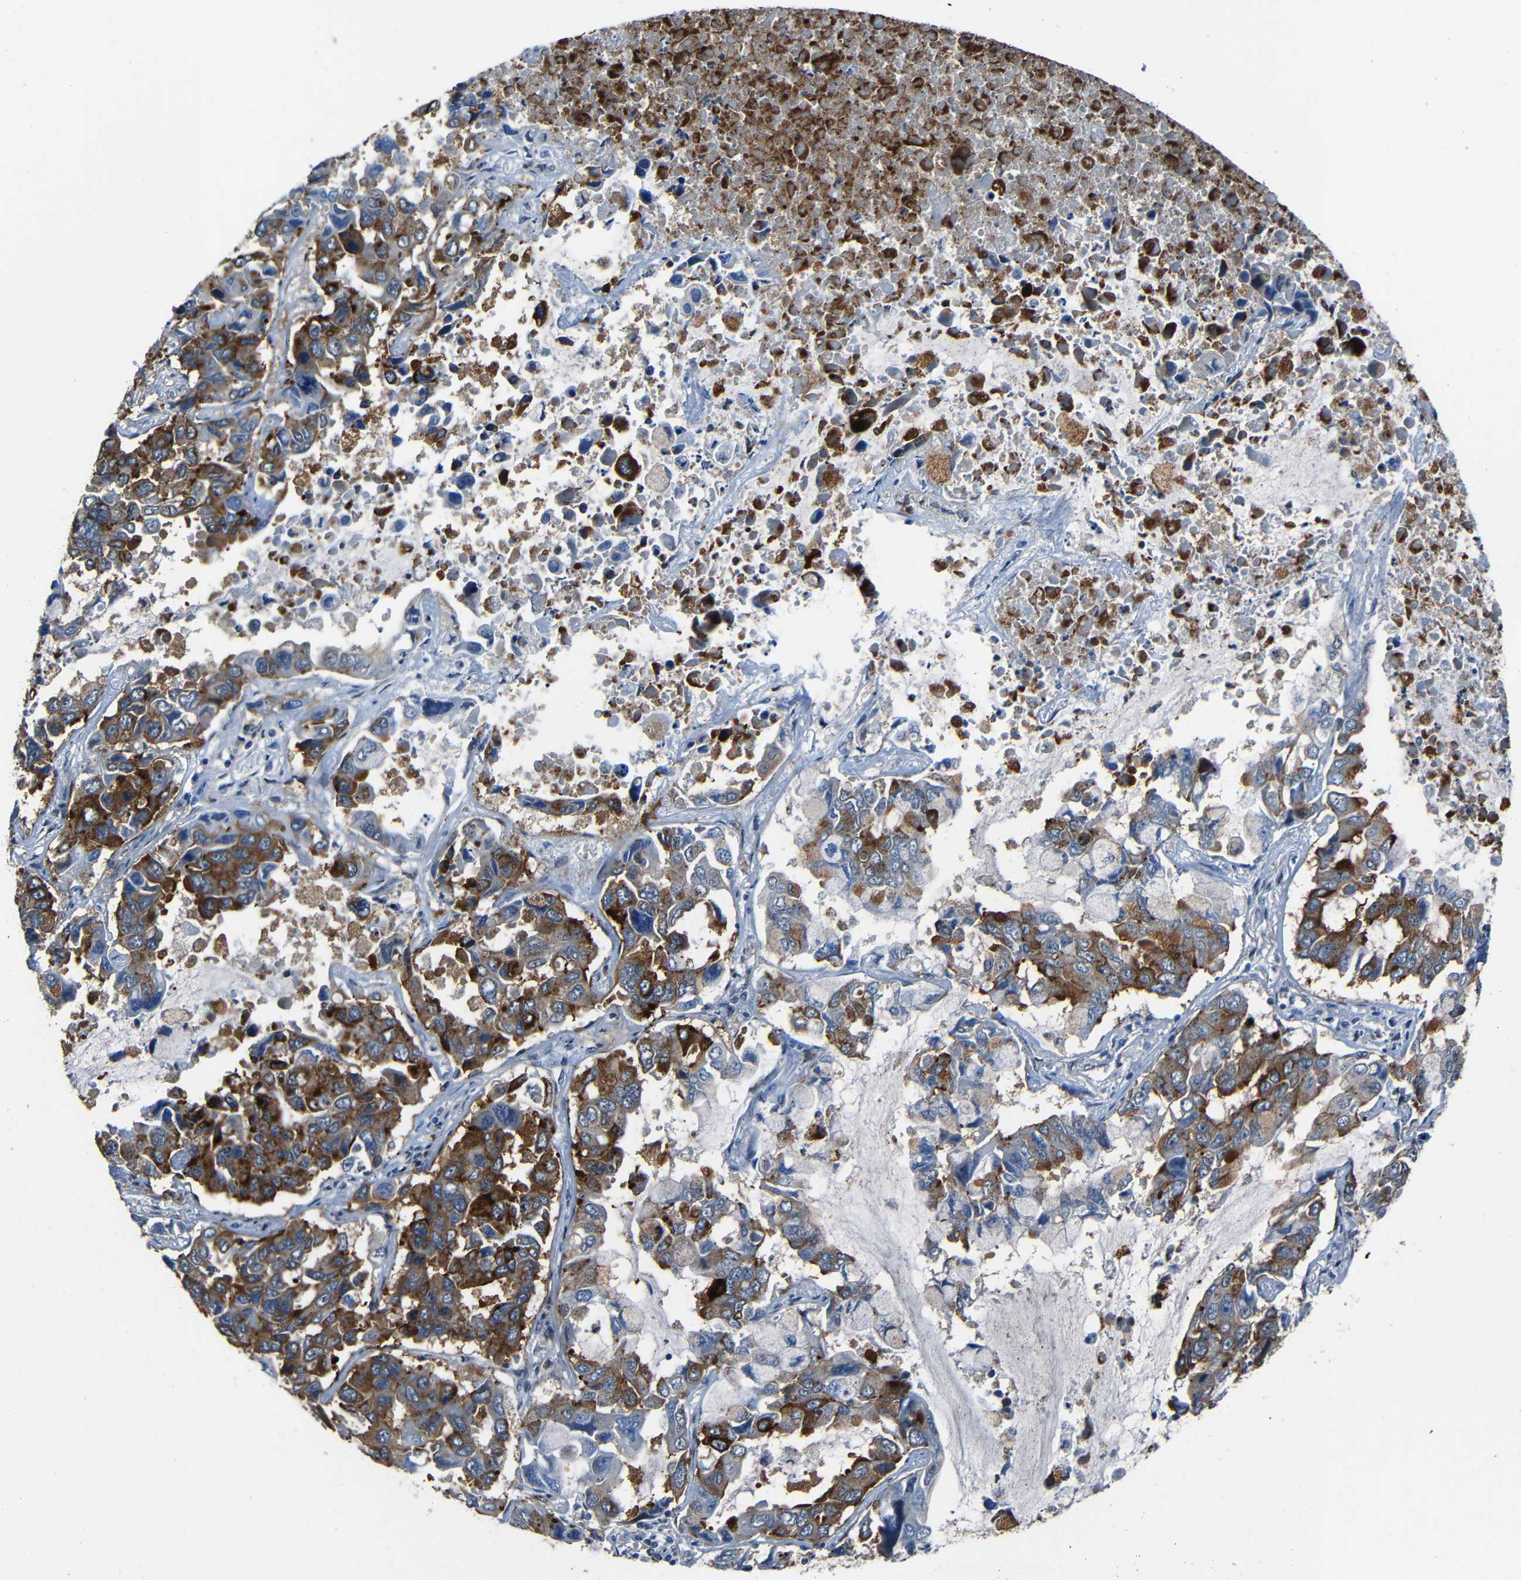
{"staining": {"intensity": "moderate", "quantity": ">75%", "location": "cytoplasmic/membranous"}, "tissue": "lung cancer", "cell_type": "Tumor cells", "image_type": "cancer", "snomed": [{"axis": "morphology", "description": "Adenocarcinoma, NOS"}, {"axis": "topography", "description": "Lung"}], "caption": "A brown stain highlights moderate cytoplasmic/membranous positivity of a protein in adenocarcinoma (lung) tumor cells. (Brightfield microscopy of DAB IHC at high magnification).", "gene": "DNAJC5", "patient": {"sex": "male", "age": 64}}